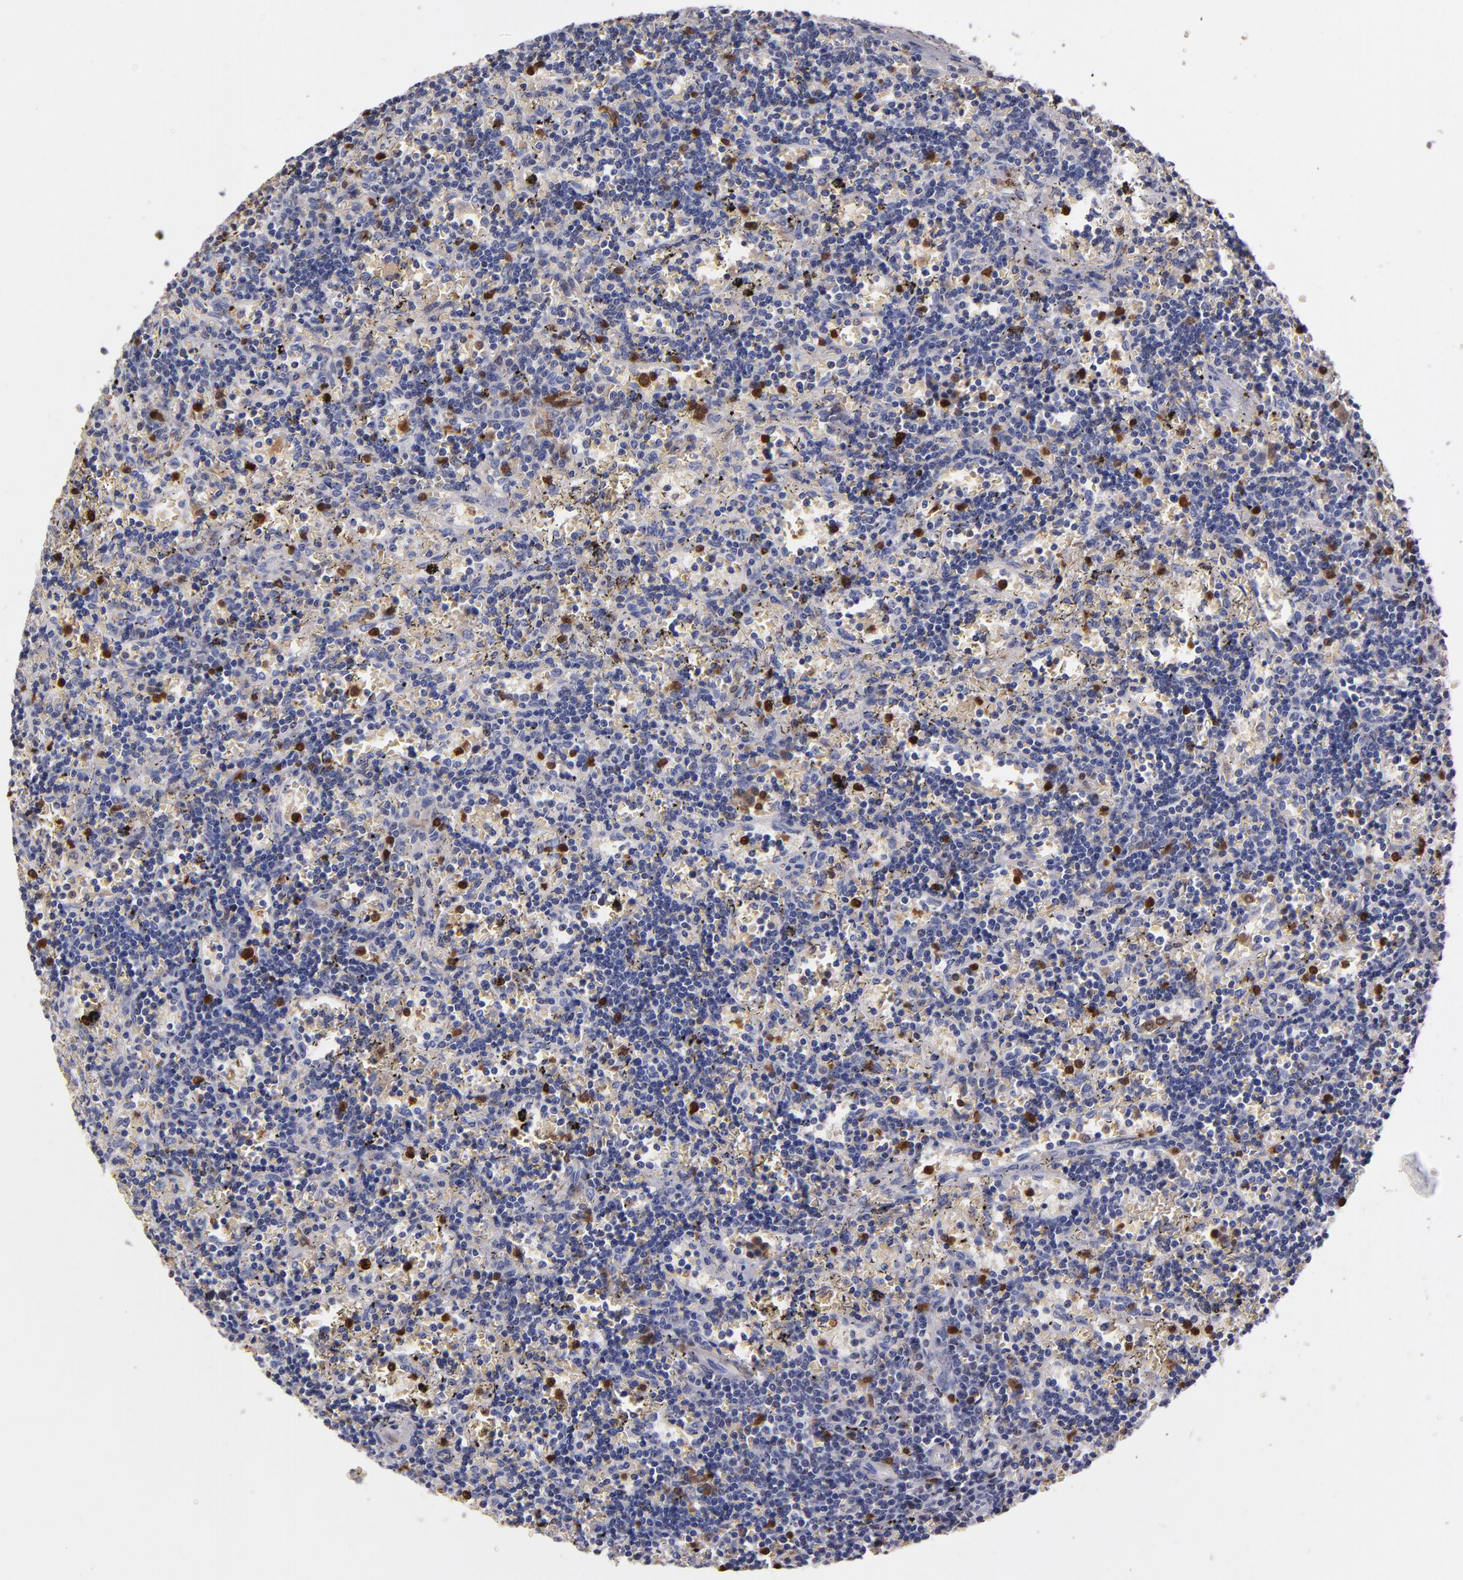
{"staining": {"intensity": "moderate", "quantity": "<25%", "location": "cytoplasmic/membranous,nuclear"}, "tissue": "lymphoma", "cell_type": "Tumor cells", "image_type": "cancer", "snomed": [{"axis": "morphology", "description": "Malignant lymphoma, non-Hodgkin's type, Low grade"}, {"axis": "topography", "description": "Spleen"}], "caption": "This photomicrograph shows immunohistochemistry (IHC) staining of malignant lymphoma, non-Hodgkin's type (low-grade), with low moderate cytoplasmic/membranous and nuclear positivity in about <25% of tumor cells.", "gene": "S100A4", "patient": {"sex": "male", "age": 60}}